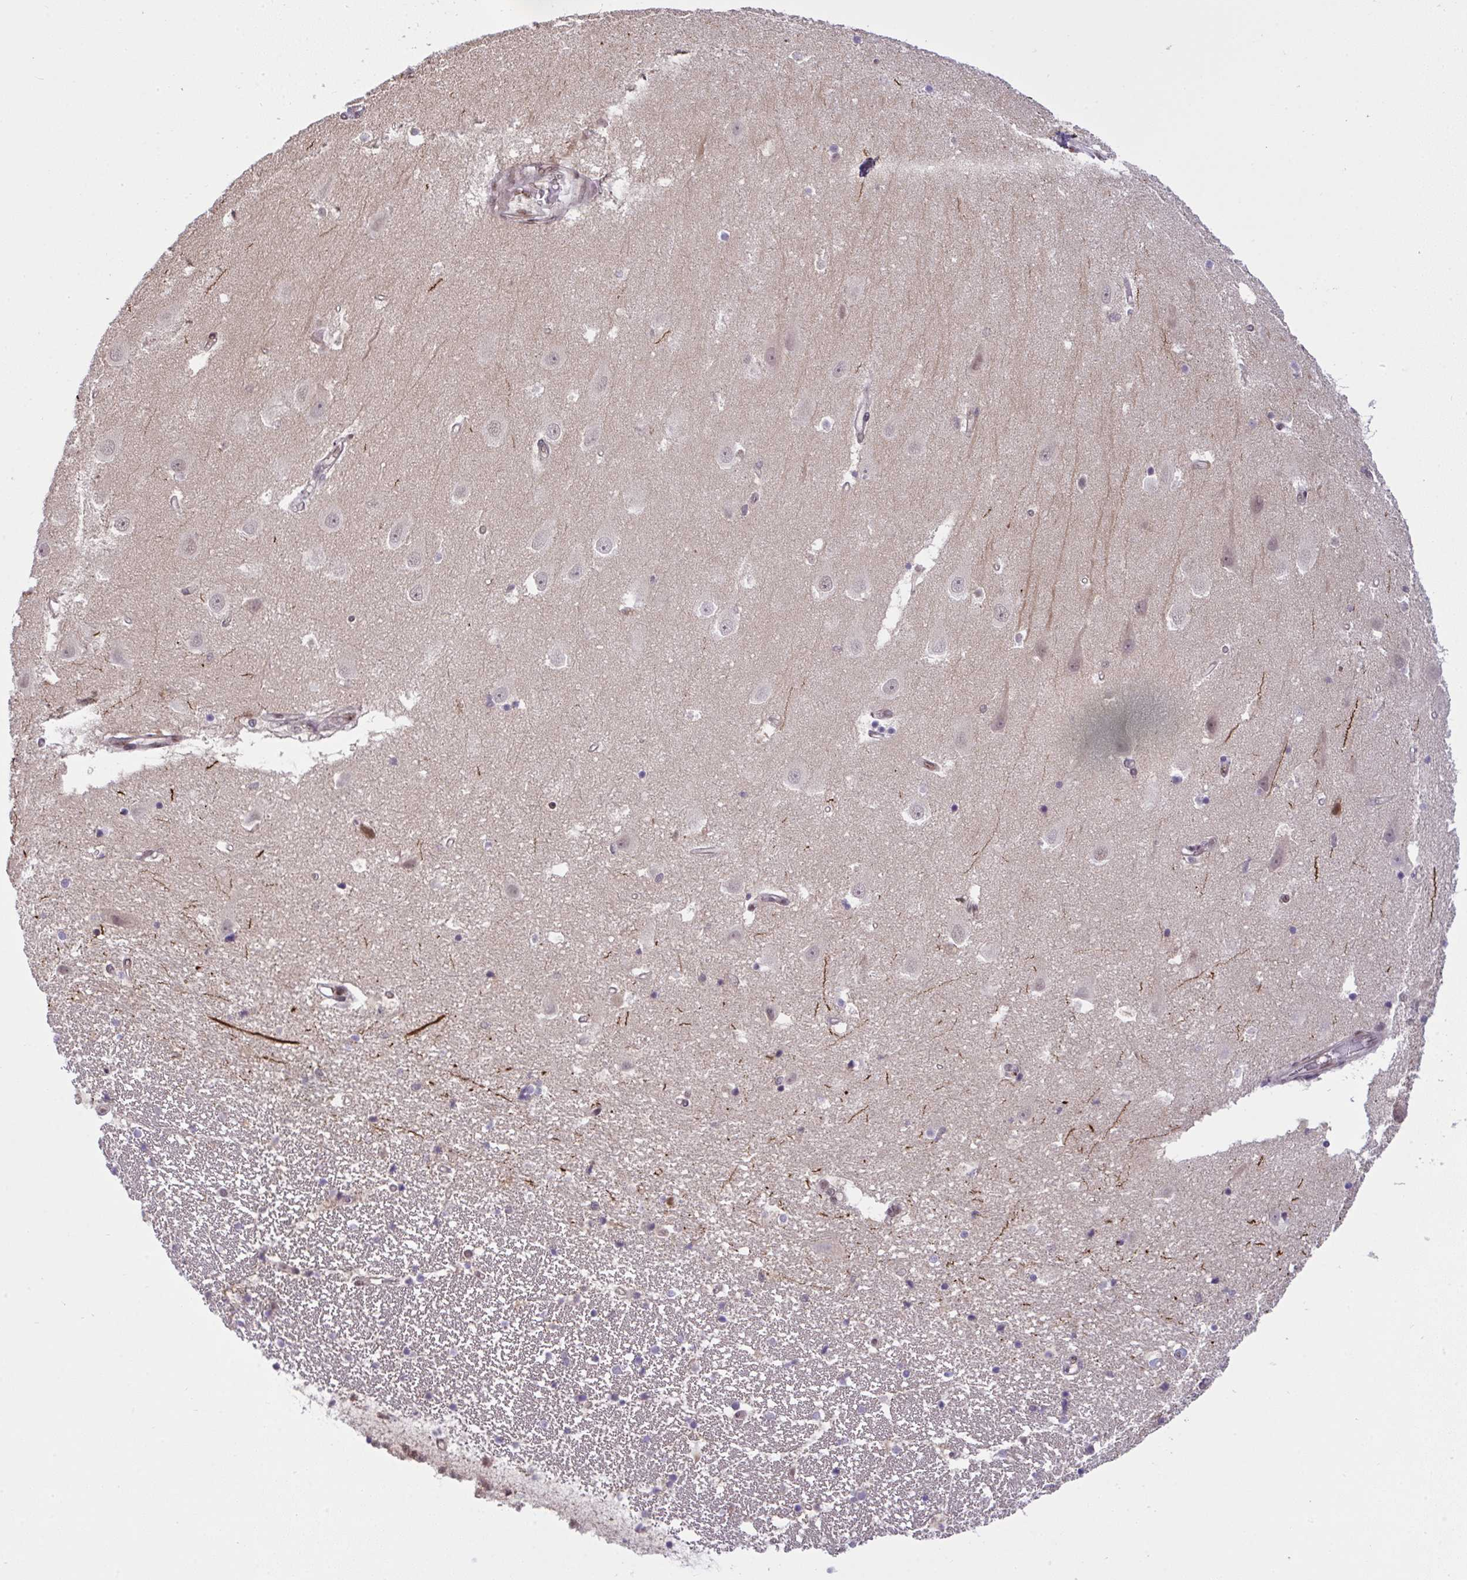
{"staining": {"intensity": "moderate", "quantity": "<25%", "location": "nuclear"}, "tissue": "hippocampus", "cell_type": "Glial cells", "image_type": "normal", "snomed": [{"axis": "morphology", "description": "Normal tissue, NOS"}, {"axis": "topography", "description": "Hippocampus"}], "caption": "High-magnification brightfield microscopy of benign hippocampus stained with DAB (3,3'-diaminobenzidine) (brown) and counterstained with hematoxylin (blue). glial cells exhibit moderate nuclear staining is present in about<25% of cells. The protein of interest is stained brown, and the nuclei are stained in blue (DAB (3,3'-diaminobenzidine) IHC with brightfield microscopy, high magnification).", "gene": "KLF2", "patient": {"sex": "male", "age": 63}}